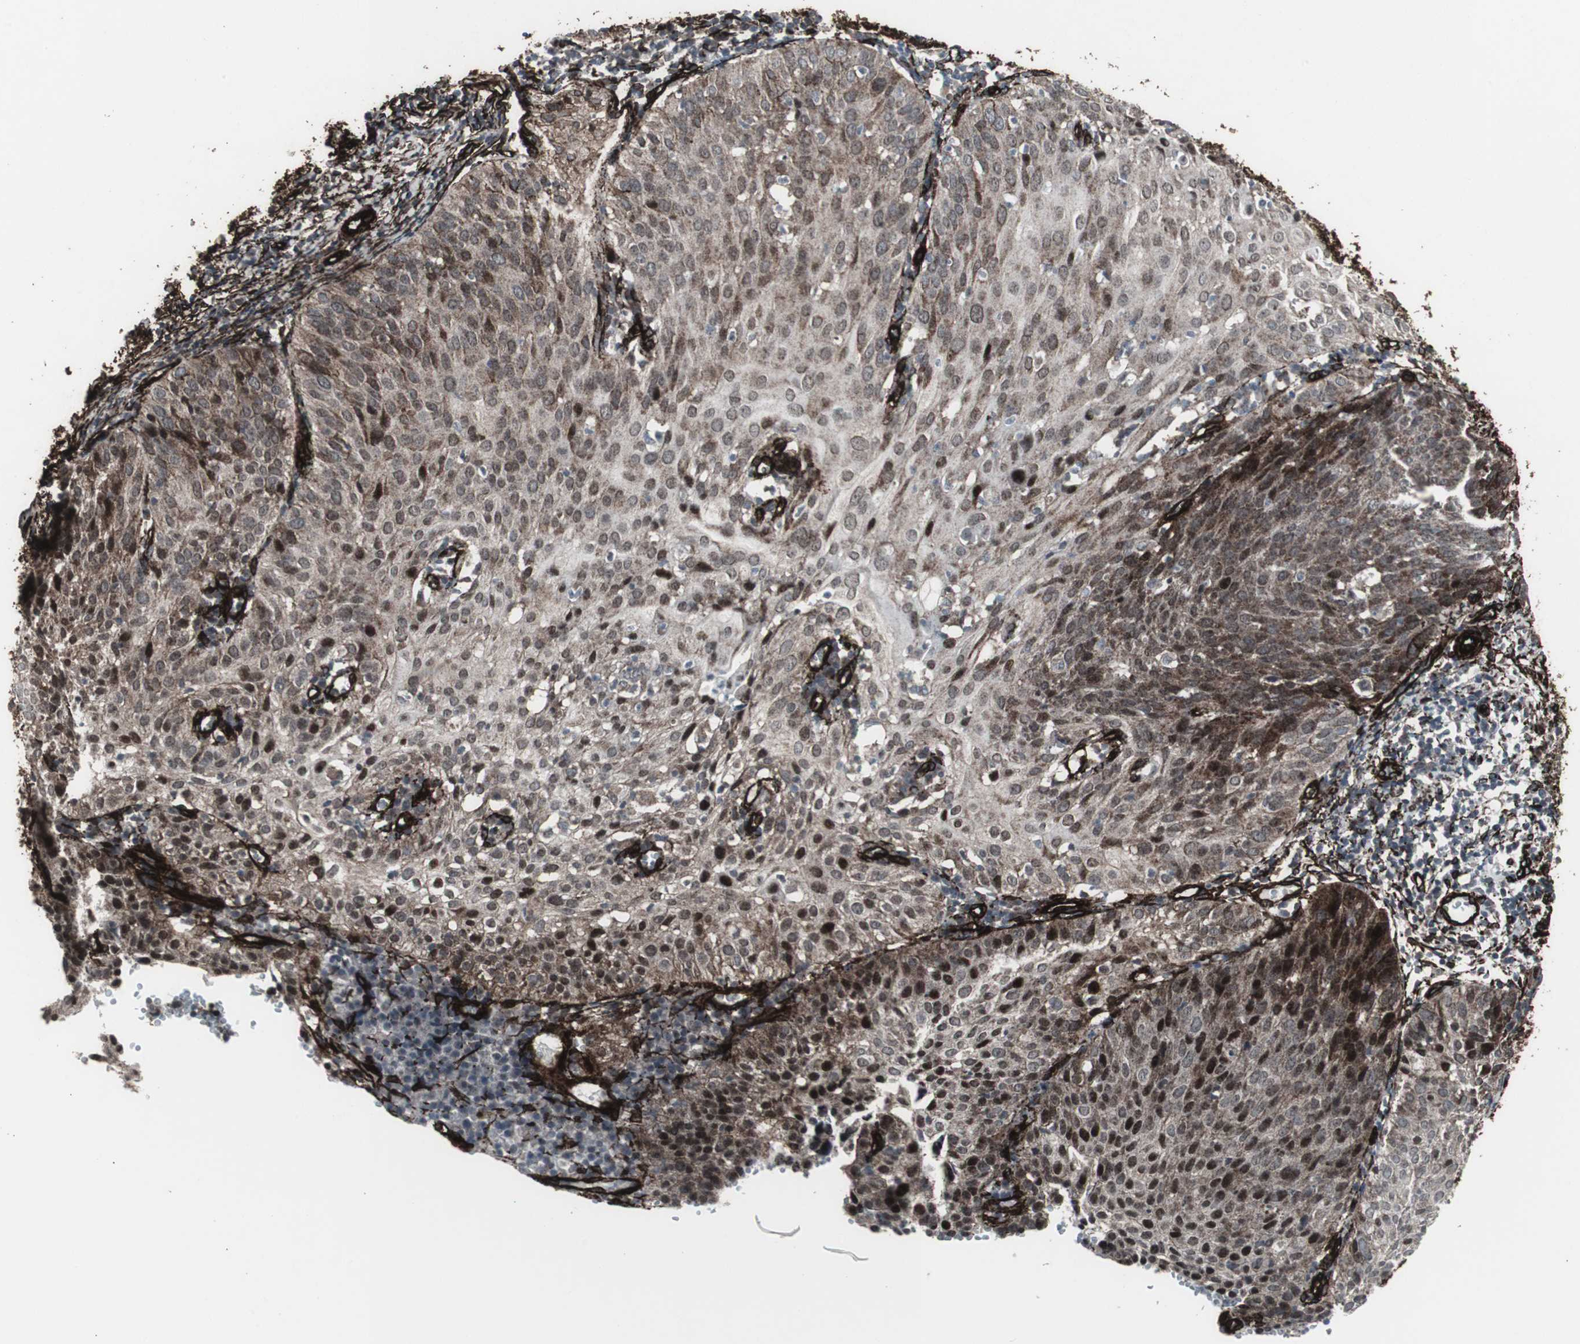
{"staining": {"intensity": "moderate", "quantity": "25%-75%", "location": "cytoplasmic/membranous,nuclear"}, "tissue": "cervical cancer", "cell_type": "Tumor cells", "image_type": "cancer", "snomed": [{"axis": "morphology", "description": "Squamous cell carcinoma, NOS"}, {"axis": "topography", "description": "Cervix"}], "caption": "DAB immunohistochemical staining of human cervical cancer (squamous cell carcinoma) reveals moderate cytoplasmic/membranous and nuclear protein staining in about 25%-75% of tumor cells.", "gene": "PDGFA", "patient": {"sex": "female", "age": 38}}